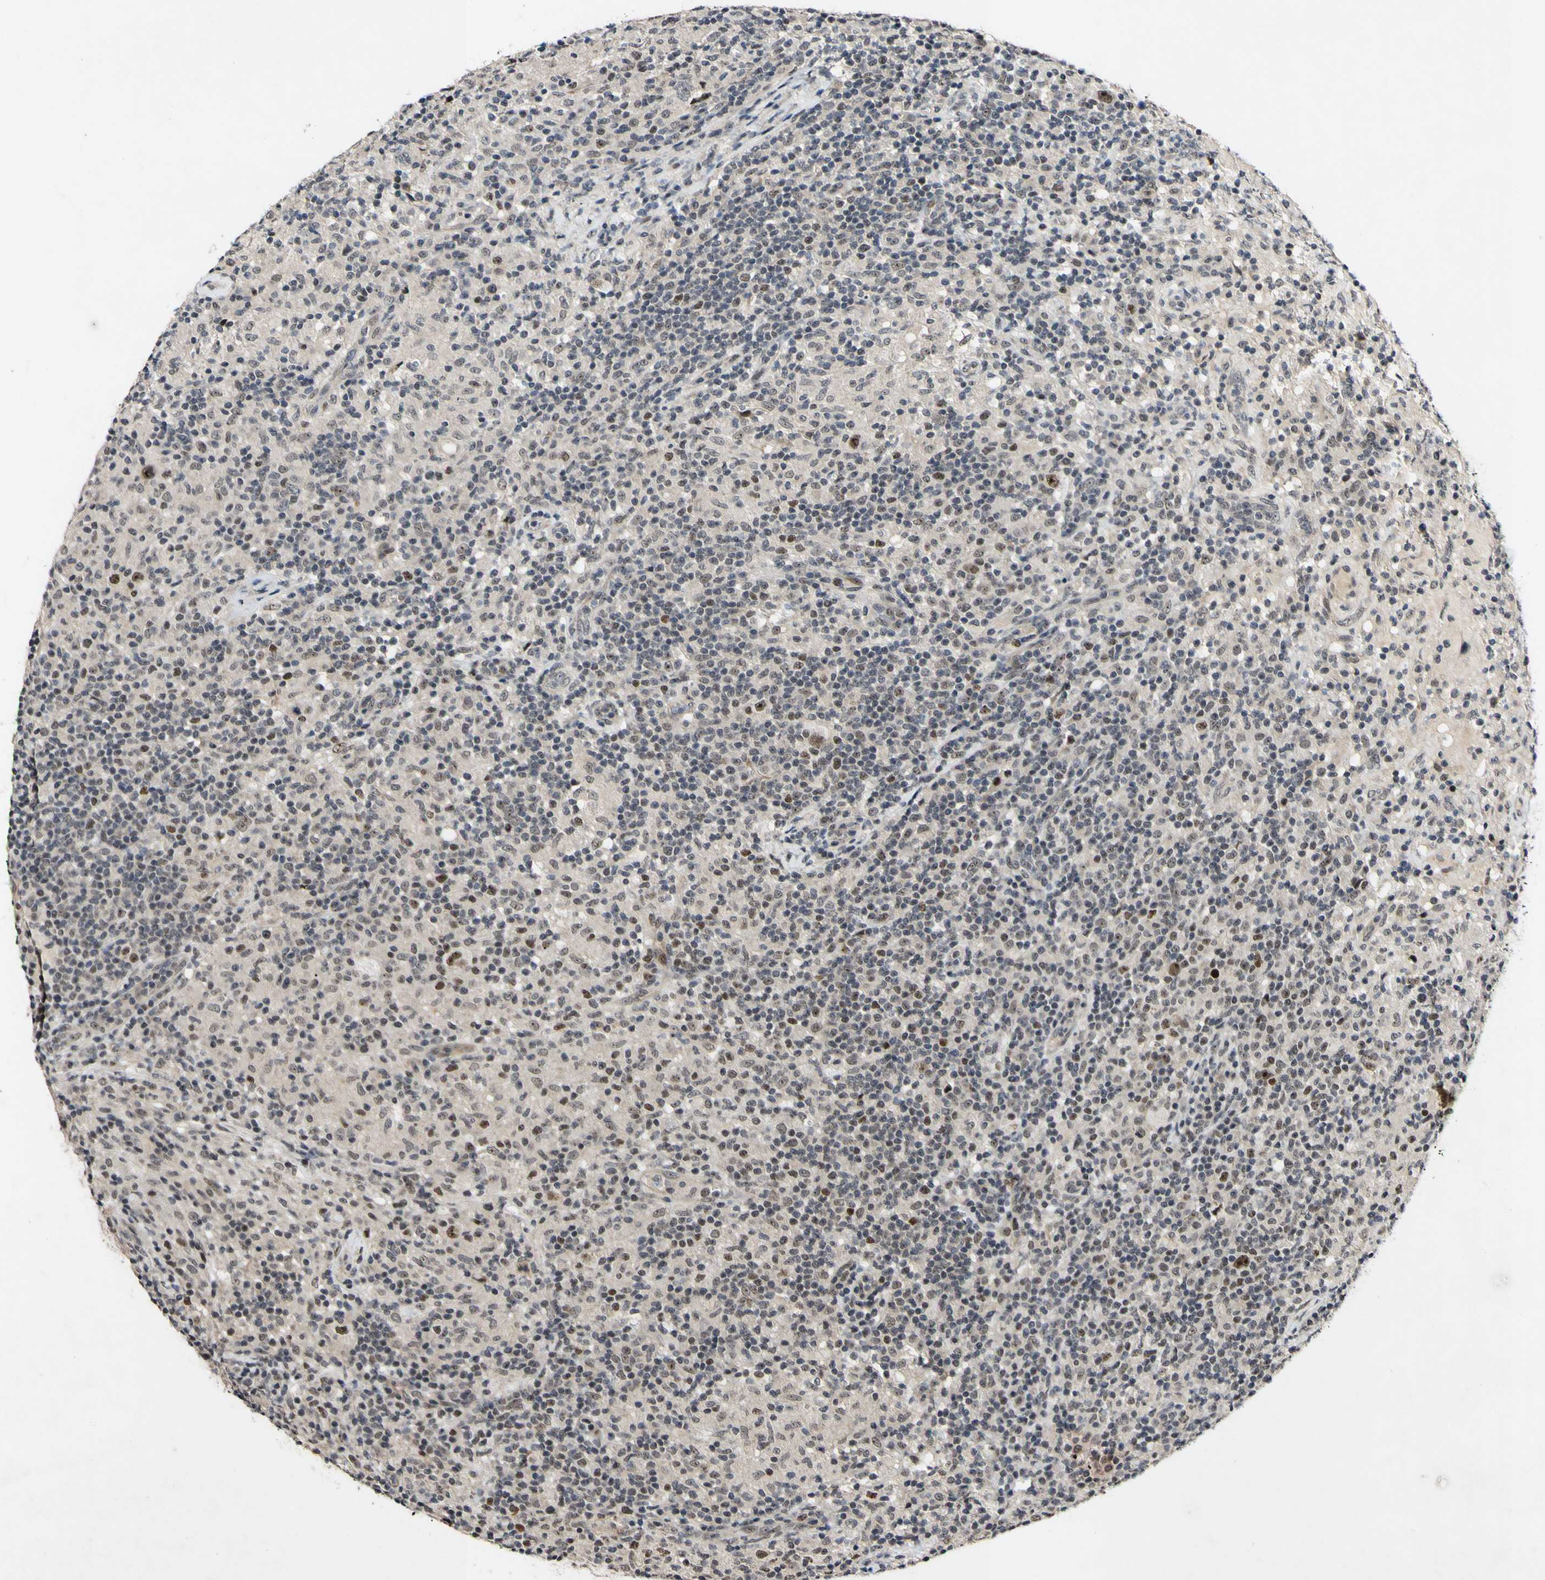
{"staining": {"intensity": "moderate", "quantity": ">75%", "location": "nuclear"}, "tissue": "lymphoma", "cell_type": "Tumor cells", "image_type": "cancer", "snomed": [{"axis": "morphology", "description": "Hodgkin's disease, NOS"}, {"axis": "topography", "description": "Lymph node"}], "caption": "Immunohistochemical staining of lymphoma shows medium levels of moderate nuclear protein staining in approximately >75% of tumor cells.", "gene": "POLR2F", "patient": {"sex": "male", "age": 70}}